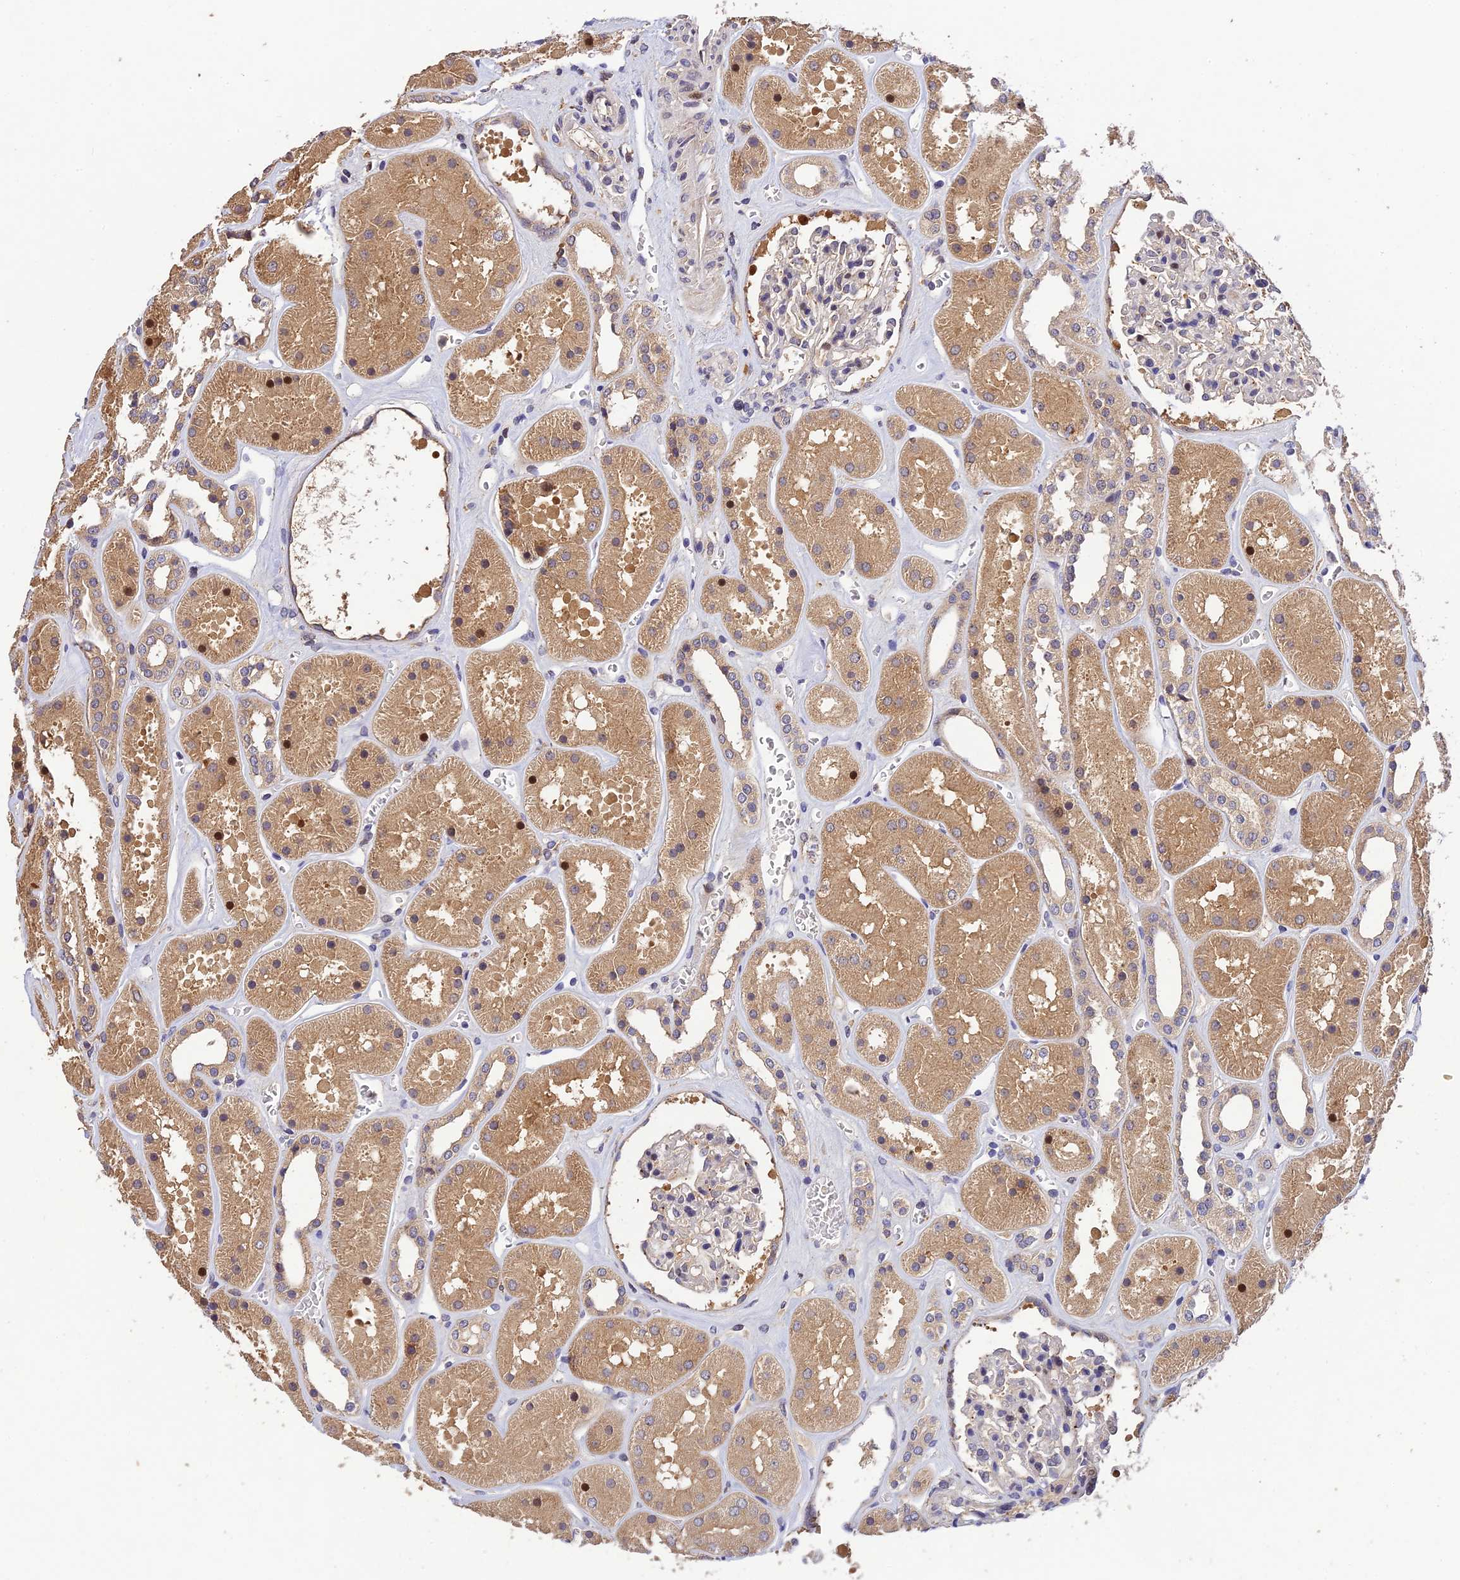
{"staining": {"intensity": "moderate", "quantity": "<25%", "location": "cytoplasmic/membranous"}, "tissue": "kidney", "cell_type": "Cells in glomeruli", "image_type": "normal", "snomed": [{"axis": "morphology", "description": "Normal tissue, NOS"}, {"axis": "topography", "description": "Kidney"}], "caption": "IHC micrograph of normal kidney: human kidney stained using immunohistochemistry (IHC) reveals low levels of moderate protein expression localized specifically in the cytoplasmic/membranous of cells in glomeruli, appearing as a cytoplasmic/membranous brown color.", "gene": "DENND5B", "patient": {"sex": "female", "age": 41}}